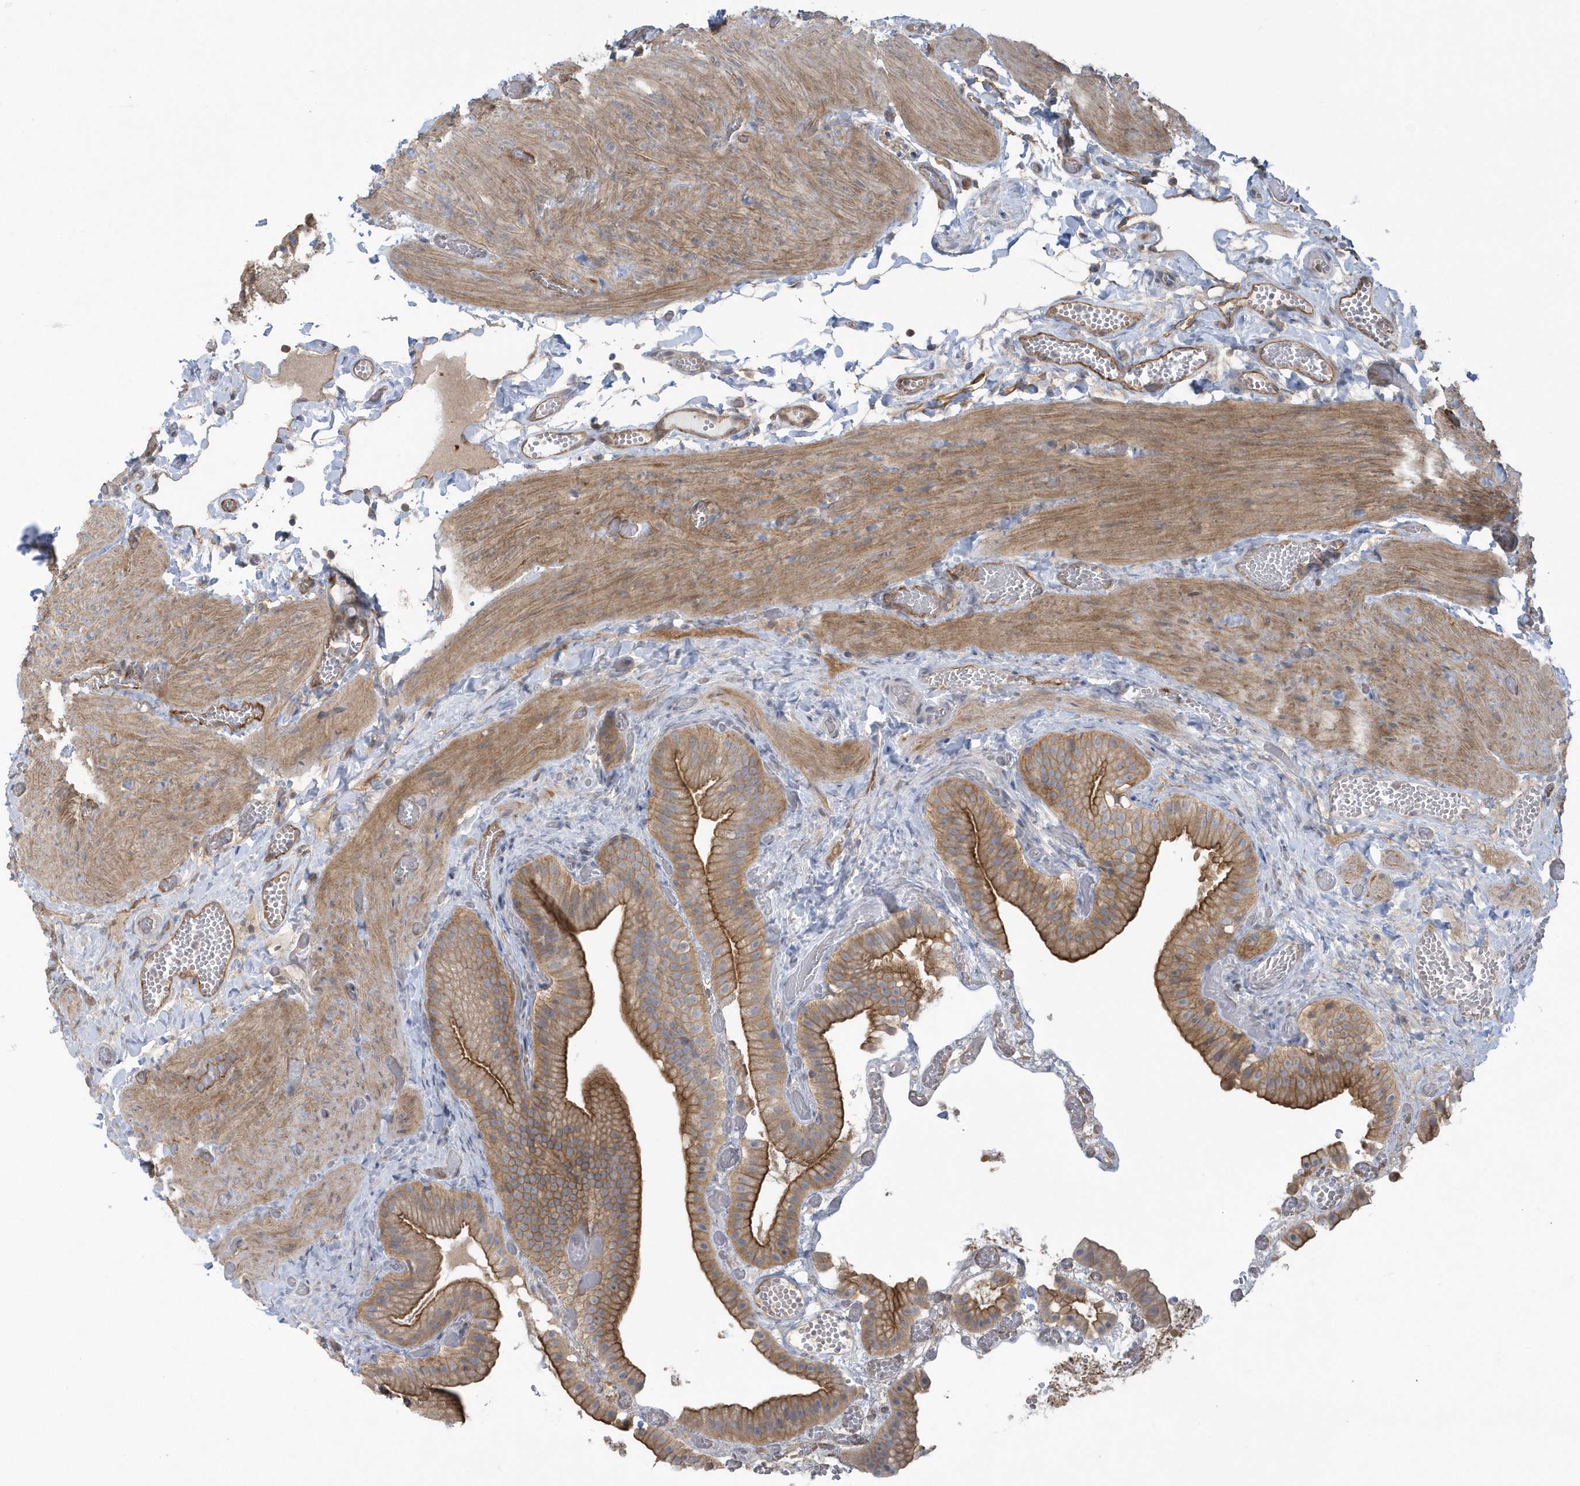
{"staining": {"intensity": "strong", "quantity": ">75%", "location": "cytoplasmic/membranous"}, "tissue": "gallbladder", "cell_type": "Glandular cells", "image_type": "normal", "snomed": [{"axis": "morphology", "description": "Normal tissue, NOS"}, {"axis": "topography", "description": "Gallbladder"}], "caption": "Immunohistochemical staining of normal gallbladder reveals >75% levels of strong cytoplasmic/membranous protein staining in approximately >75% of glandular cells.", "gene": "RAI14", "patient": {"sex": "female", "age": 64}}